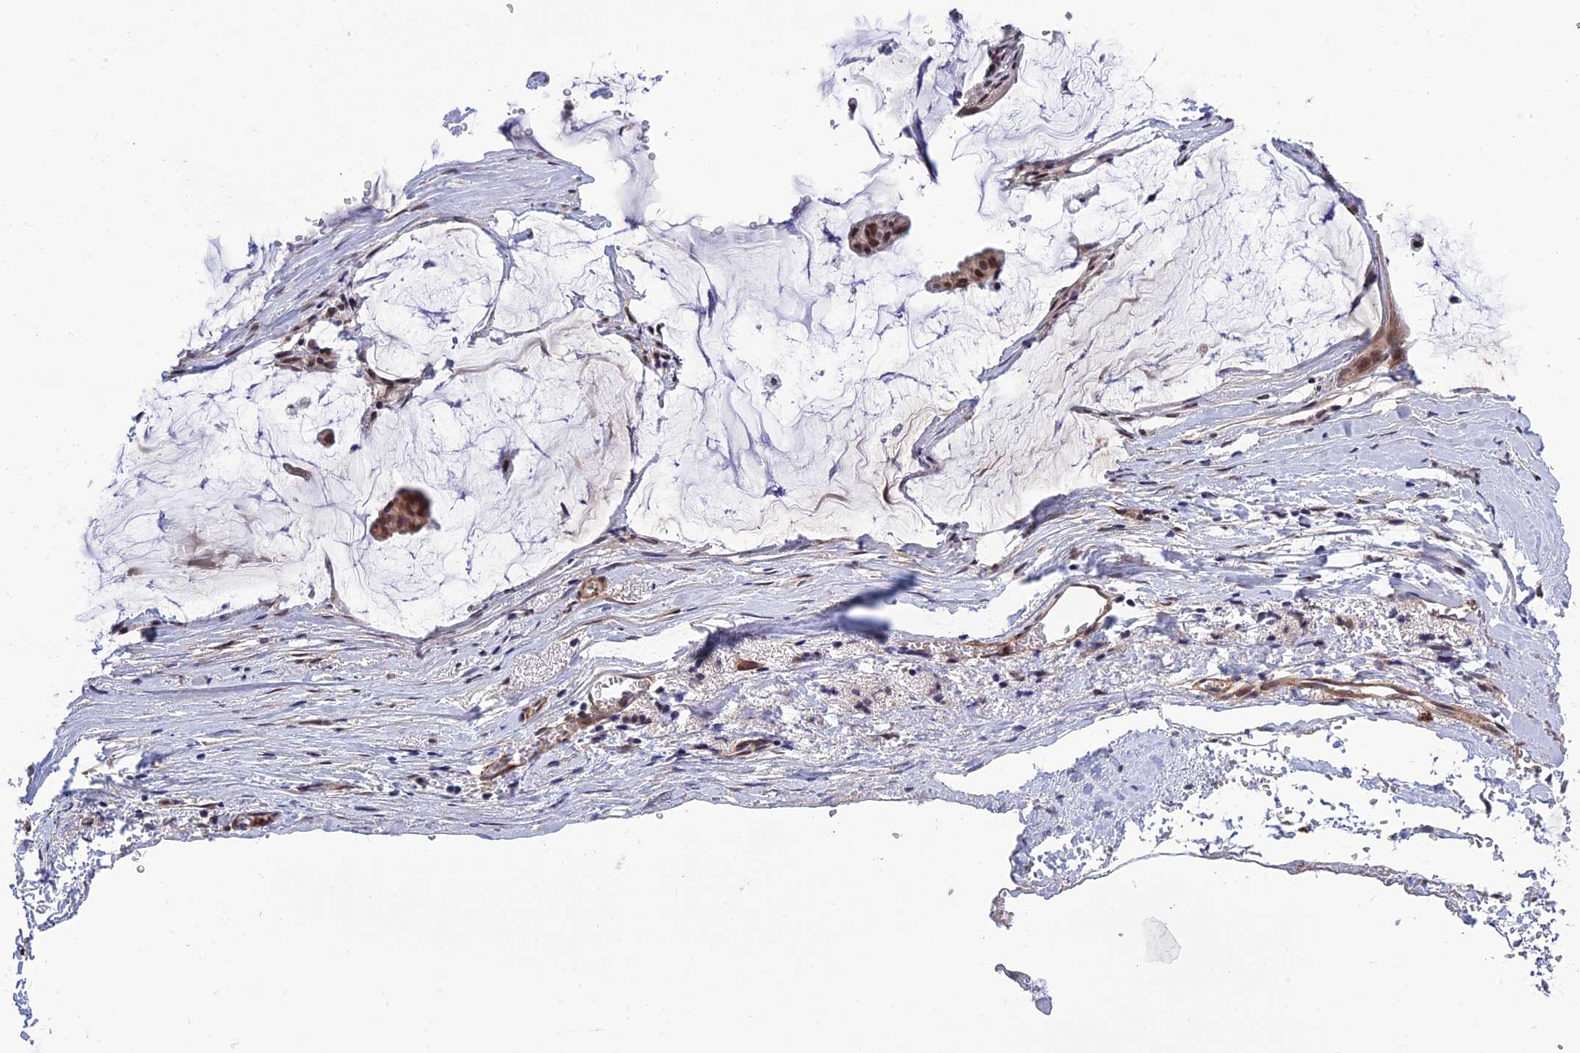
{"staining": {"intensity": "moderate", "quantity": "25%-75%", "location": "nuclear"}, "tissue": "ovarian cancer", "cell_type": "Tumor cells", "image_type": "cancer", "snomed": [{"axis": "morphology", "description": "Cystadenocarcinoma, mucinous, NOS"}, {"axis": "topography", "description": "Ovary"}], "caption": "Immunohistochemistry of human ovarian mucinous cystadenocarcinoma shows medium levels of moderate nuclear expression in about 25%-75% of tumor cells. The protein is shown in brown color, while the nuclei are stained blue.", "gene": "REXO1", "patient": {"sex": "female", "age": 73}}